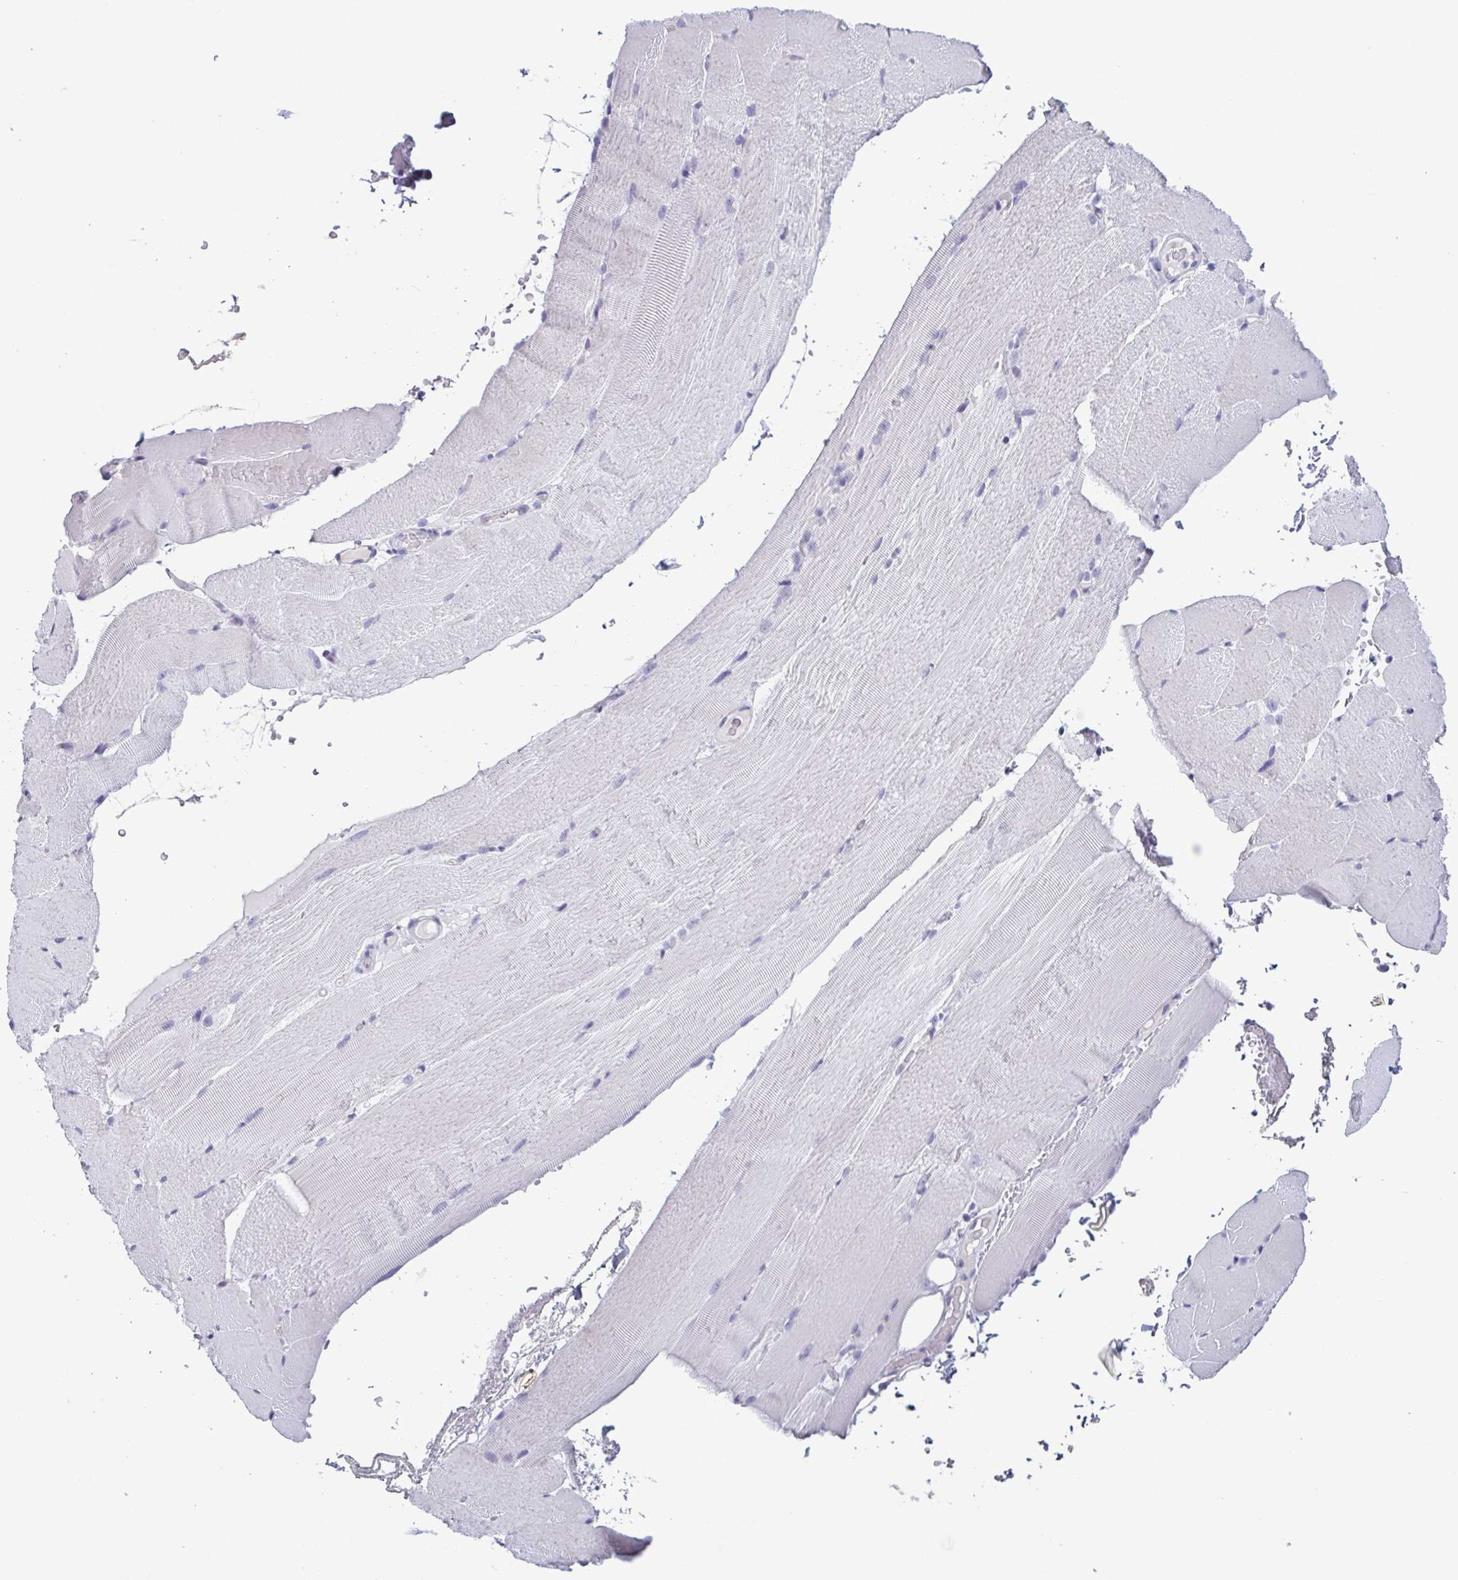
{"staining": {"intensity": "negative", "quantity": "none", "location": "none"}, "tissue": "skeletal muscle", "cell_type": "Myocytes", "image_type": "normal", "snomed": [{"axis": "morphology", "description": "Normal tissue, NOS"}, {"axis": "topography", "description": "Skeletal muscle"}], "caption": "Photomicrograph shows no significant protein staining in myocytes of unremarkable skeletal muscle.", "gene": "KRT10", "patient": {"sex": "female", "age": 37}}